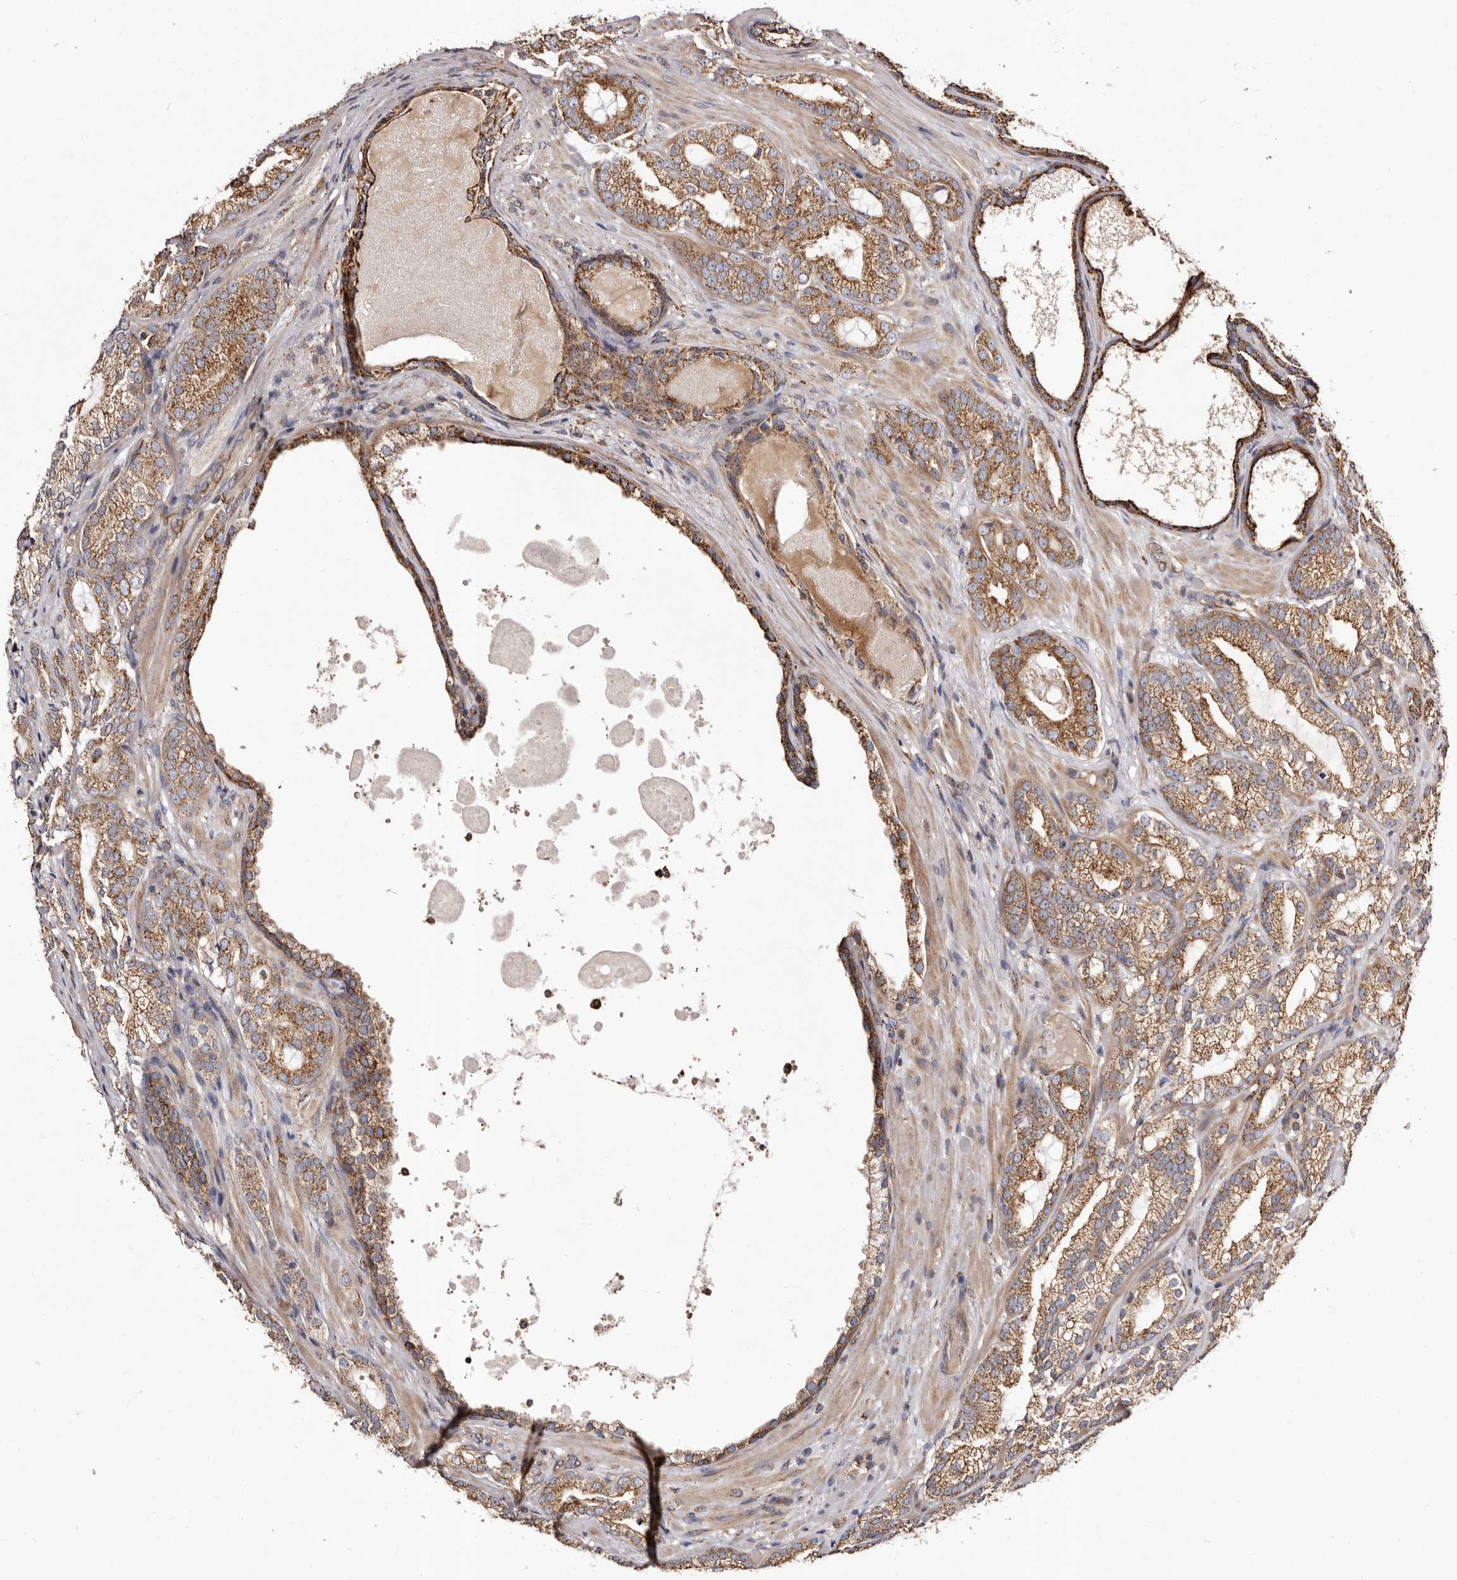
{"staining": {"intensity": "strong", "quantity": "25%-75%", "location": "cytoplasmic/membranous"}, "tissue": "prostate cancer", "cell_type": "Tumor cells", "image_type": "cancer", "snomed": [{"axis": "morphology", "description": "Normal morphology"}, {"axis": "morphology", "description": "Adenocarcinoma, Low grade"}, {"axis": "topography", "description": "Prostate"}], "caption": "Human prostate cancer (adenocarcinoma (low-grade)) stained with a protein marker exhibits strong staining in tumor cells.", "gene": "LUZP1", "patient": {"sex": "male", "age": 72}}